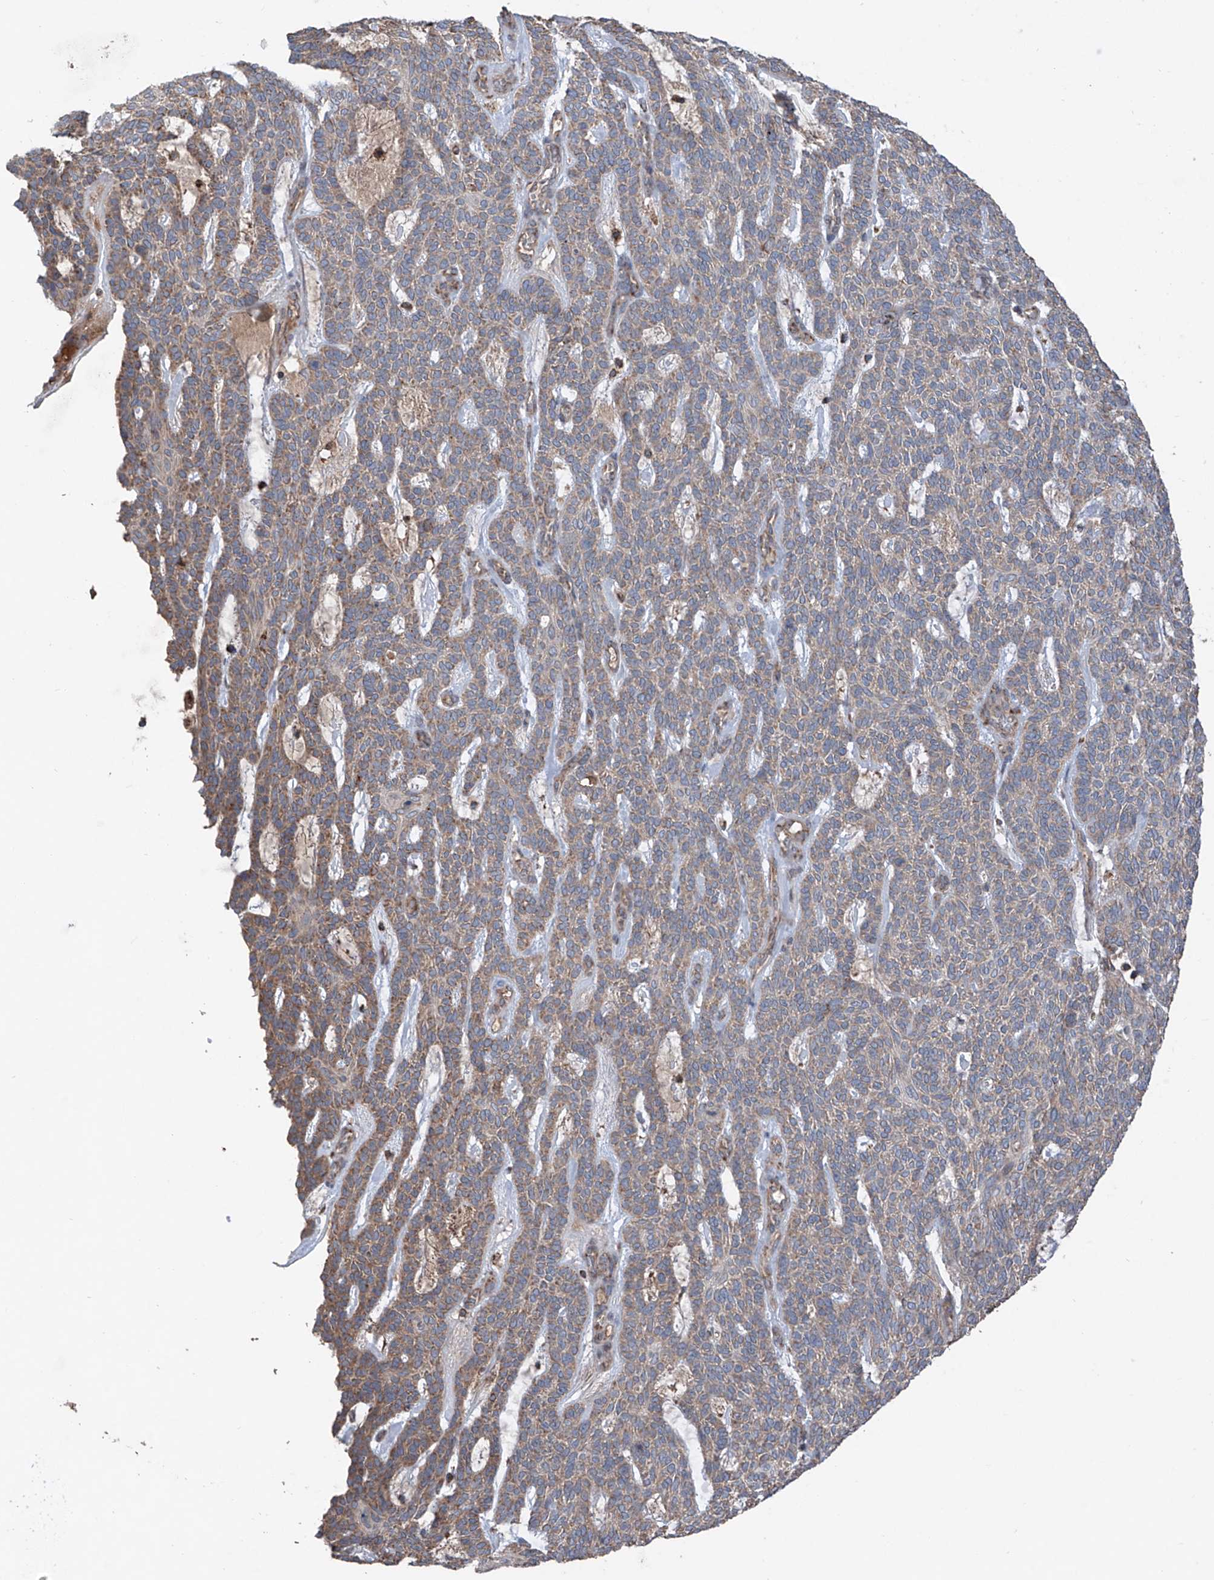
{"staining": {"intensity": "weak", "quantity": "25%-75%", "location": "cytoplasmic/membranous"}, "tissue": "skin cancer", "cell_type": "Tumor cells", "image_type": "cancer", "snomed": [{"axis": "morphology", "description": "Squamous cell carcinoma, NOS"}, {"axis": "topography", "description": "Skin"}], "caption": "Immunohistochemical staining of squamous cell carcinoma (skin) shows low levels of weak cytoplasmic/membranous protein expression in approximately 25%-75% of tumor cells. (DAB IHC, brown staining for protein, blue staining for nuclei).", "gene": "SAMD3", "patient": {"sex": "female", "age": 90}}